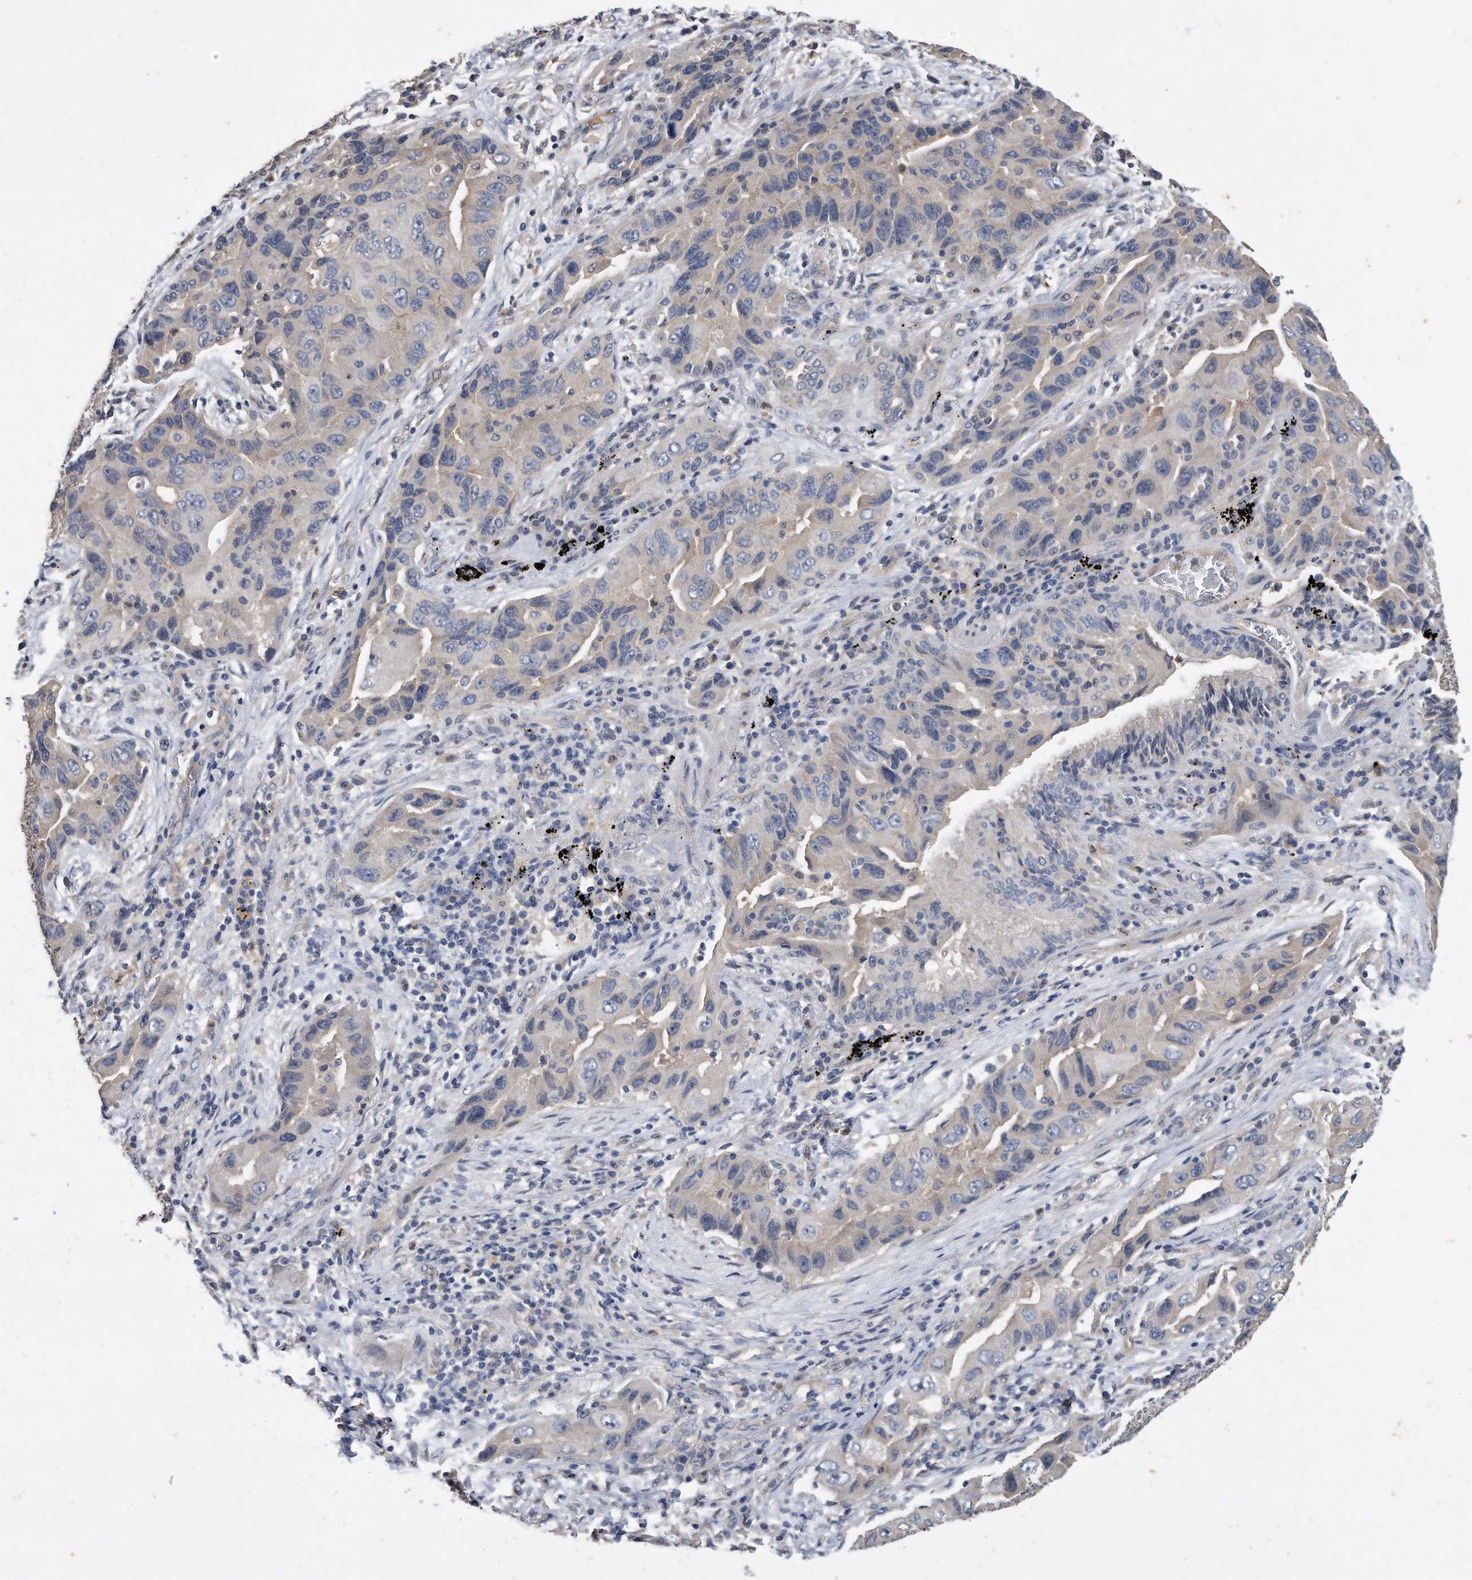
{"staining": {"intensity": "weak", "quantity": "<25%", "location": "cytoplasmic/membranous"}, "tissue": "lung cancer", "cell_type": "Tumor cells", "image_type": "cancer", "snomed": [{"axis": "morphology", "description": "Adenocarcinoma, NOS"}, {"axis": "topography", "description": "Lung"}], "caption": "This is an immunohistochemistry (IHC) image of lung cancer. There is no expression in tumor cells.", "gene": "HOMER3", "patient": {"sex": "female", "age": 65}}